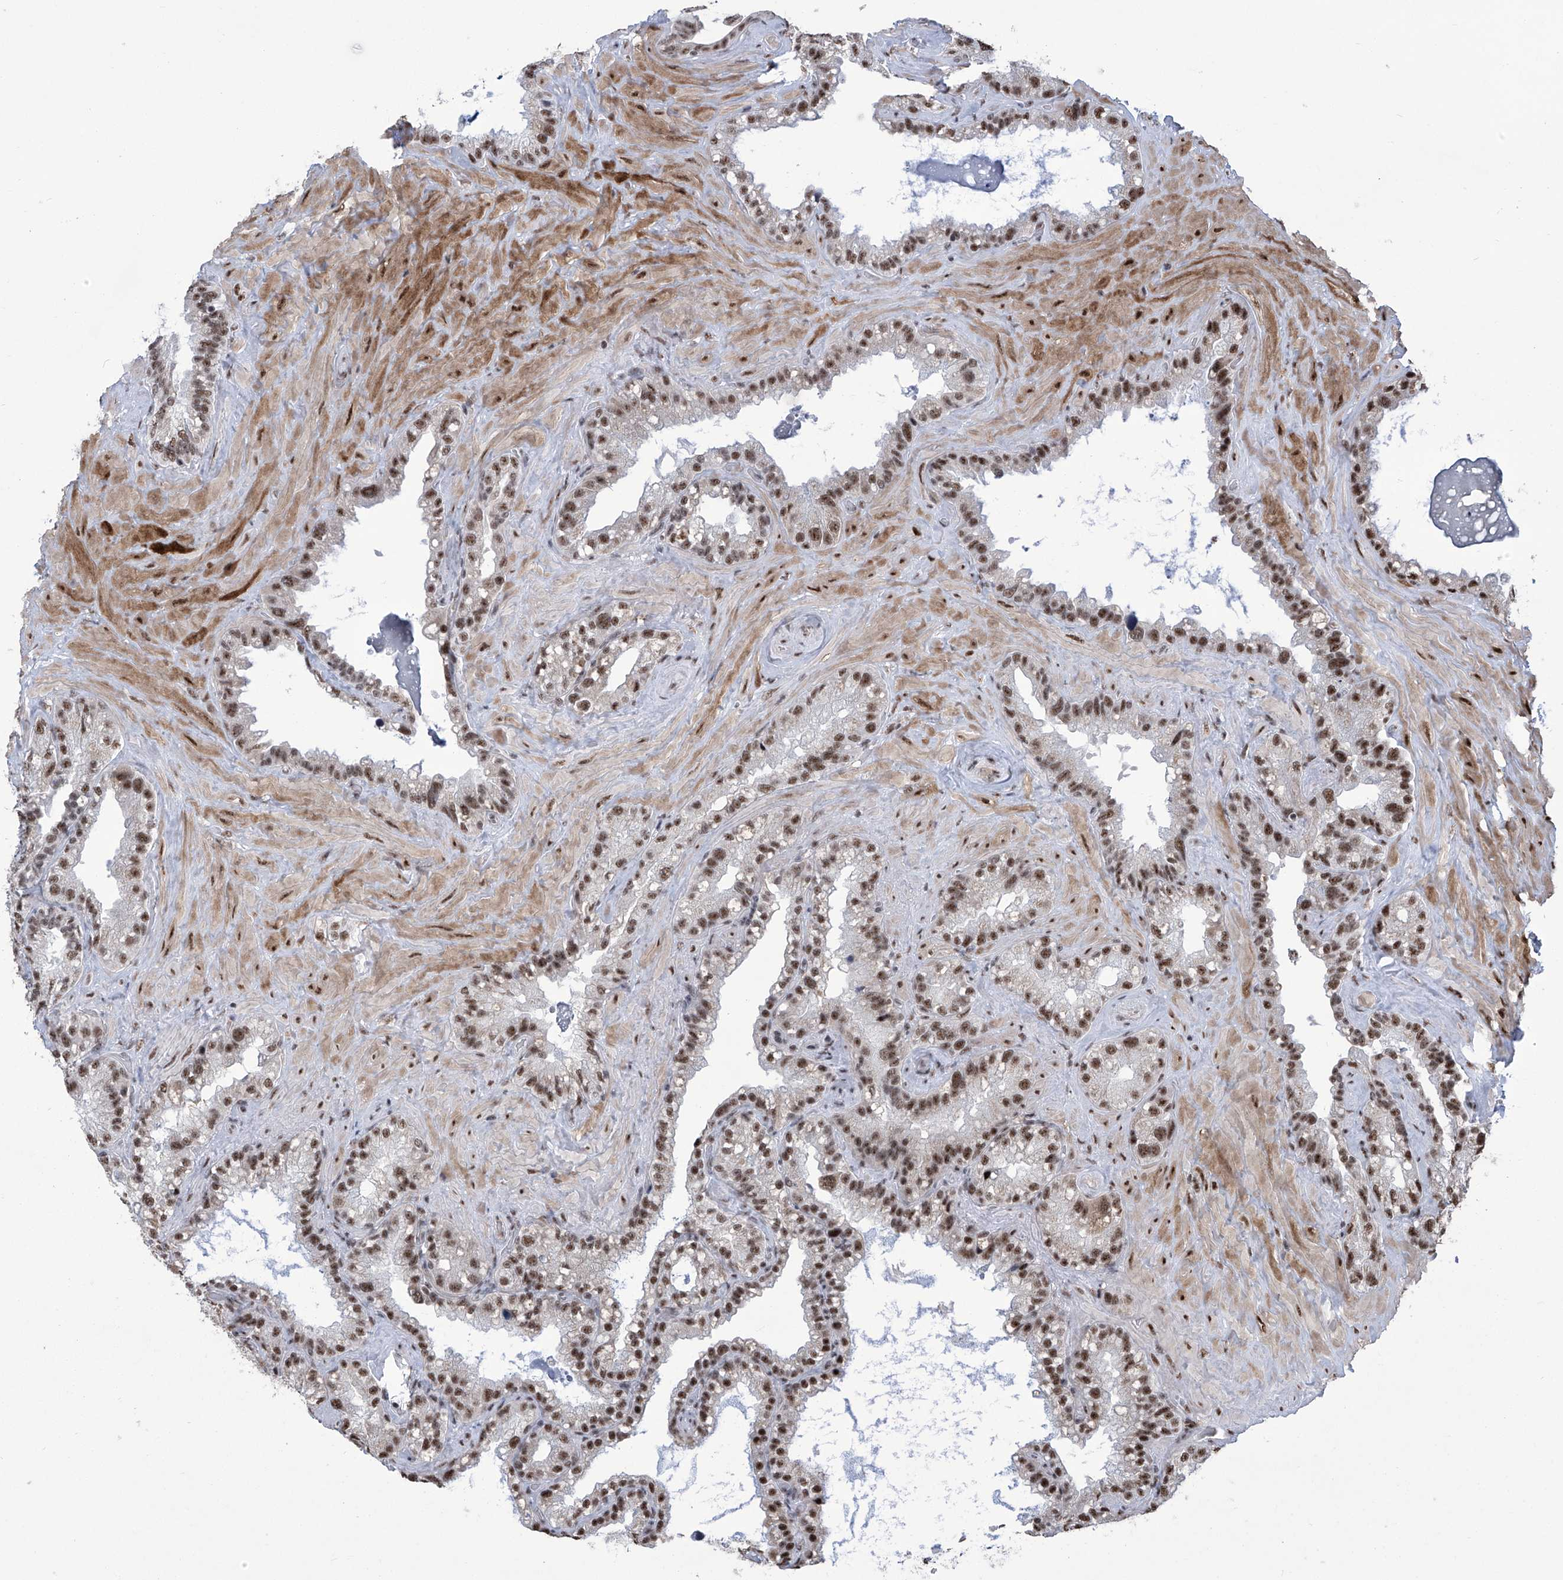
{"staining": {"intensity": "moderate", "quantity": ">75%", "location": "nuclear"}, "tissue": "seminal vesicle", "cell_type": "Glandular cells", "image_type": "normal", "snomed": [{"axis": "morphology", "description": "Normal tissue, NOS"}, {"axis": "topography", "description": "Prostate"}, {"axis": "topography", "description": "Seminal veicle"}], "caption": "Seminal vesicle was stained to show a protein in brown. There is medium levels of moderate nuclear positivity in about >75% of glandular cells.", "gene": "FBXL4", "patient": {"sex": "male", "age": 68}}